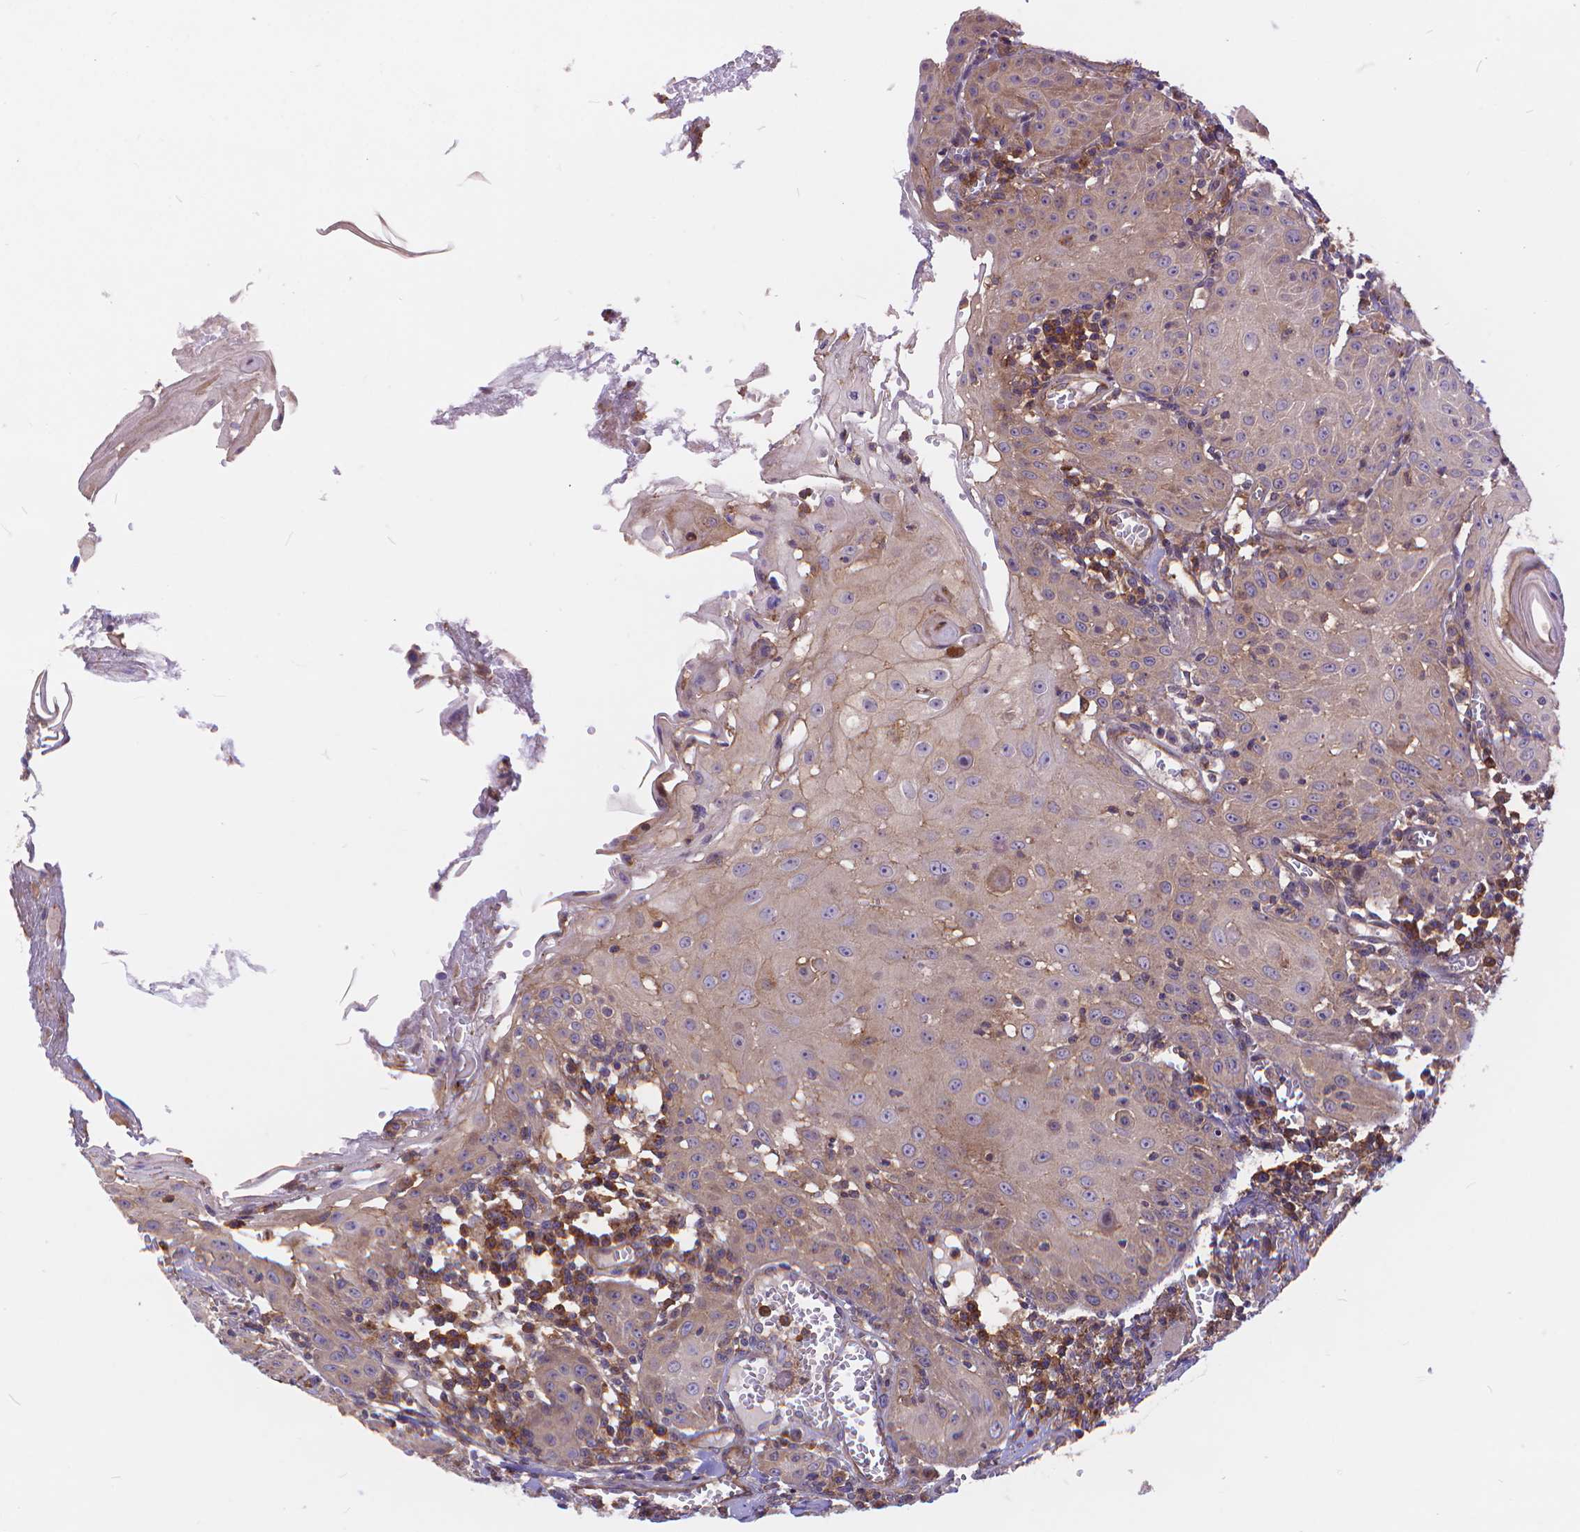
{"staining": {"intensity": "weak", "quantity": "25%-75%", "location": "cytoplasmic/membranous"}, "tissue": "head and neck cancer", "cell_type": "Tumor cells", "image_type": "cancer", "snomed": [{"axis": "morphology", "description": "Squamous cell carcinoma, NOS"}, {"axis": "topography", "description": "Head-Neck"}], "caption": "A histopathology image of human squamous cell carcinoma (head and neck) stained for a protein displays weak cytoplasmic/membranous brown staining in tumor cells. The staining was performed using DAB (3,3'-diaminobenzidine), with brown indicating positive protein expression. Nuclei are stained blue with hematoxylin.", "gene": "ARAP1", "patient": {"sex": "female", "age": 80}}